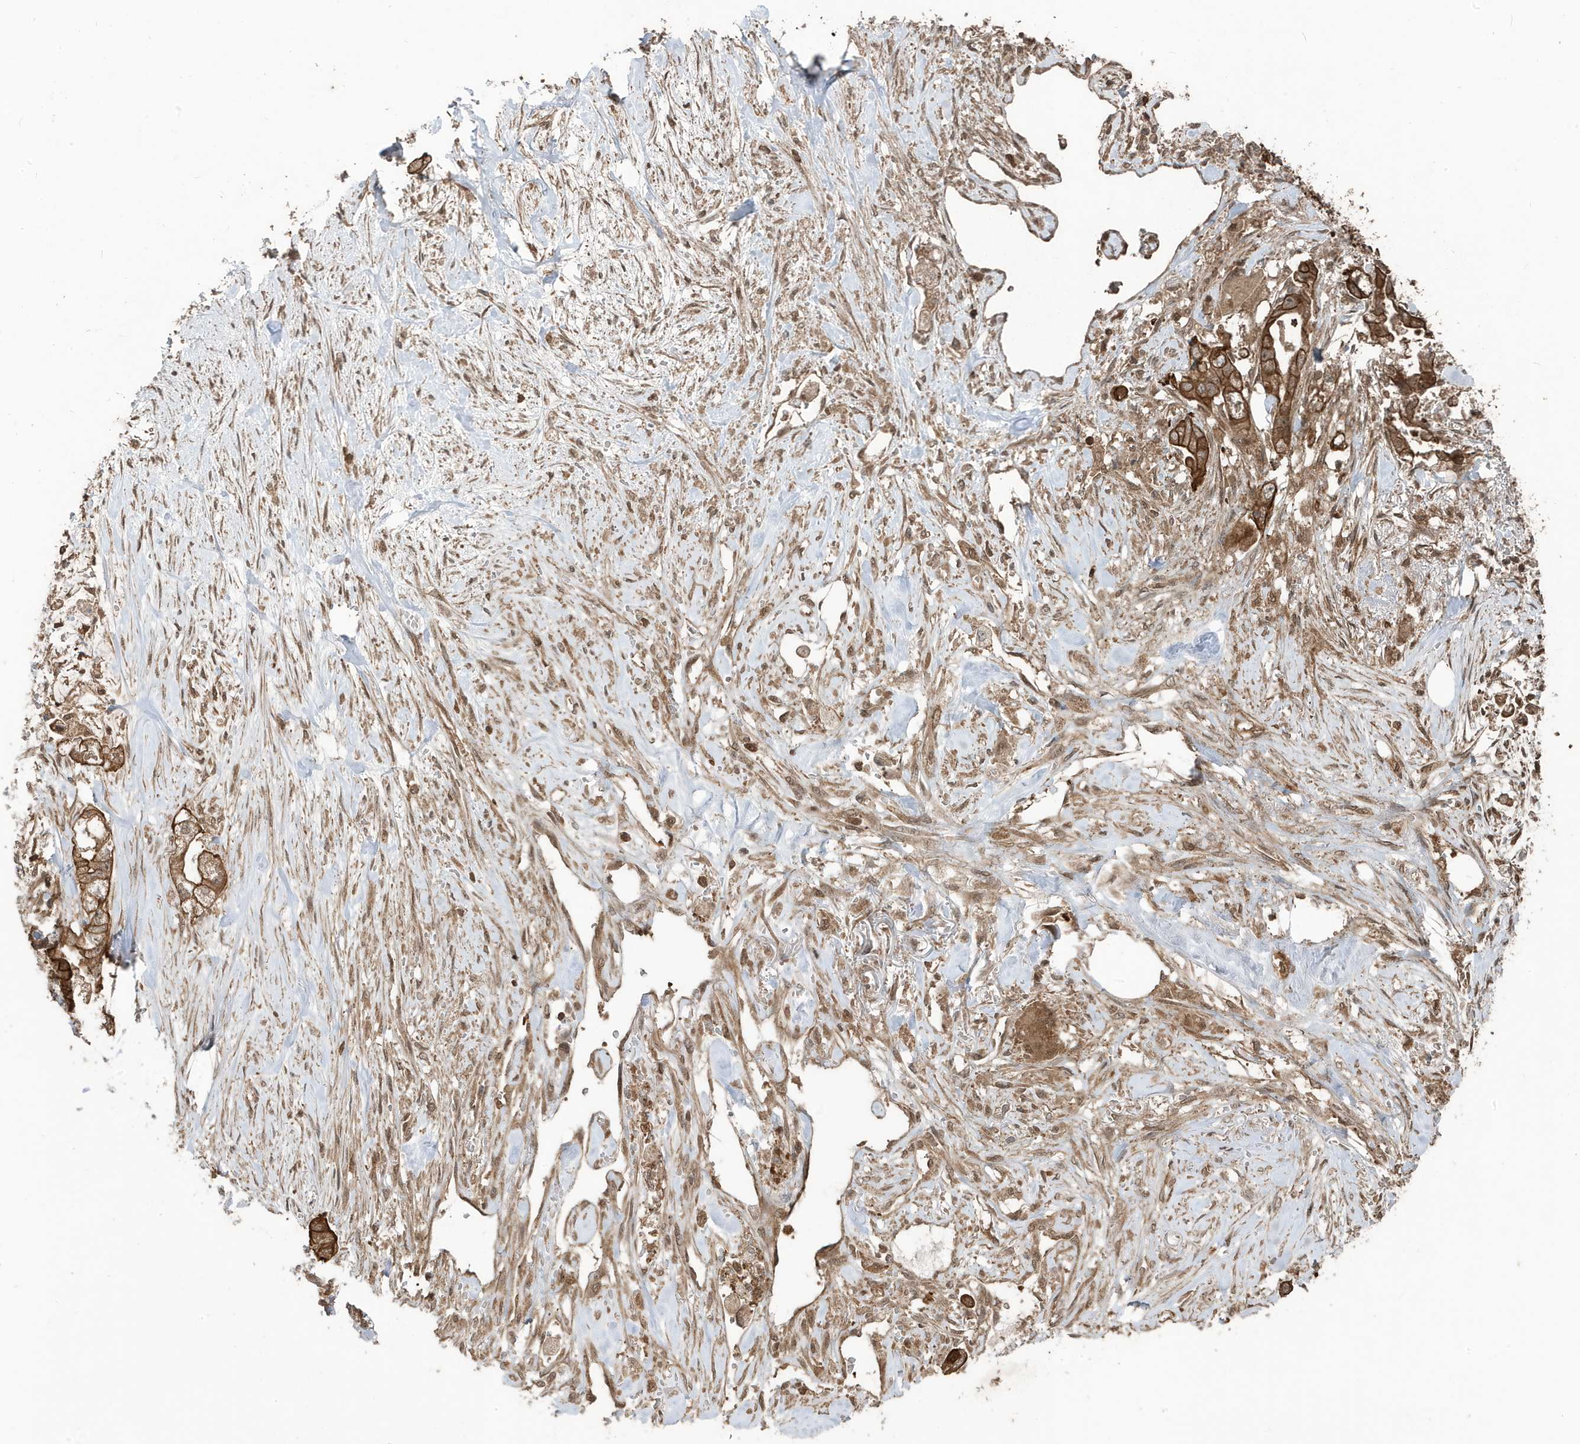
{"staining": {"intensity": "strong", "quantity": ">75%", "location": "cytoplasmic/membranous"}, "tissue": "stomach cancer", "cell_type": "Tumor cells", "image_type": "cancer", "snomed": [{"axis": "morphology", "description": "Adenocarcinoma, NOS"}, {"axis": "topography", "description": "Stomach"}], "caption": "This photomicrograph demonstrates immunohistochemistry (IHC) staining of adenocarcinoma (stomach), with high strong cytoplasmic/membranous expression in about >75% of tumor cells.", "gene": "ASAP1", "patient": {"sex": "male", "age": 62}}